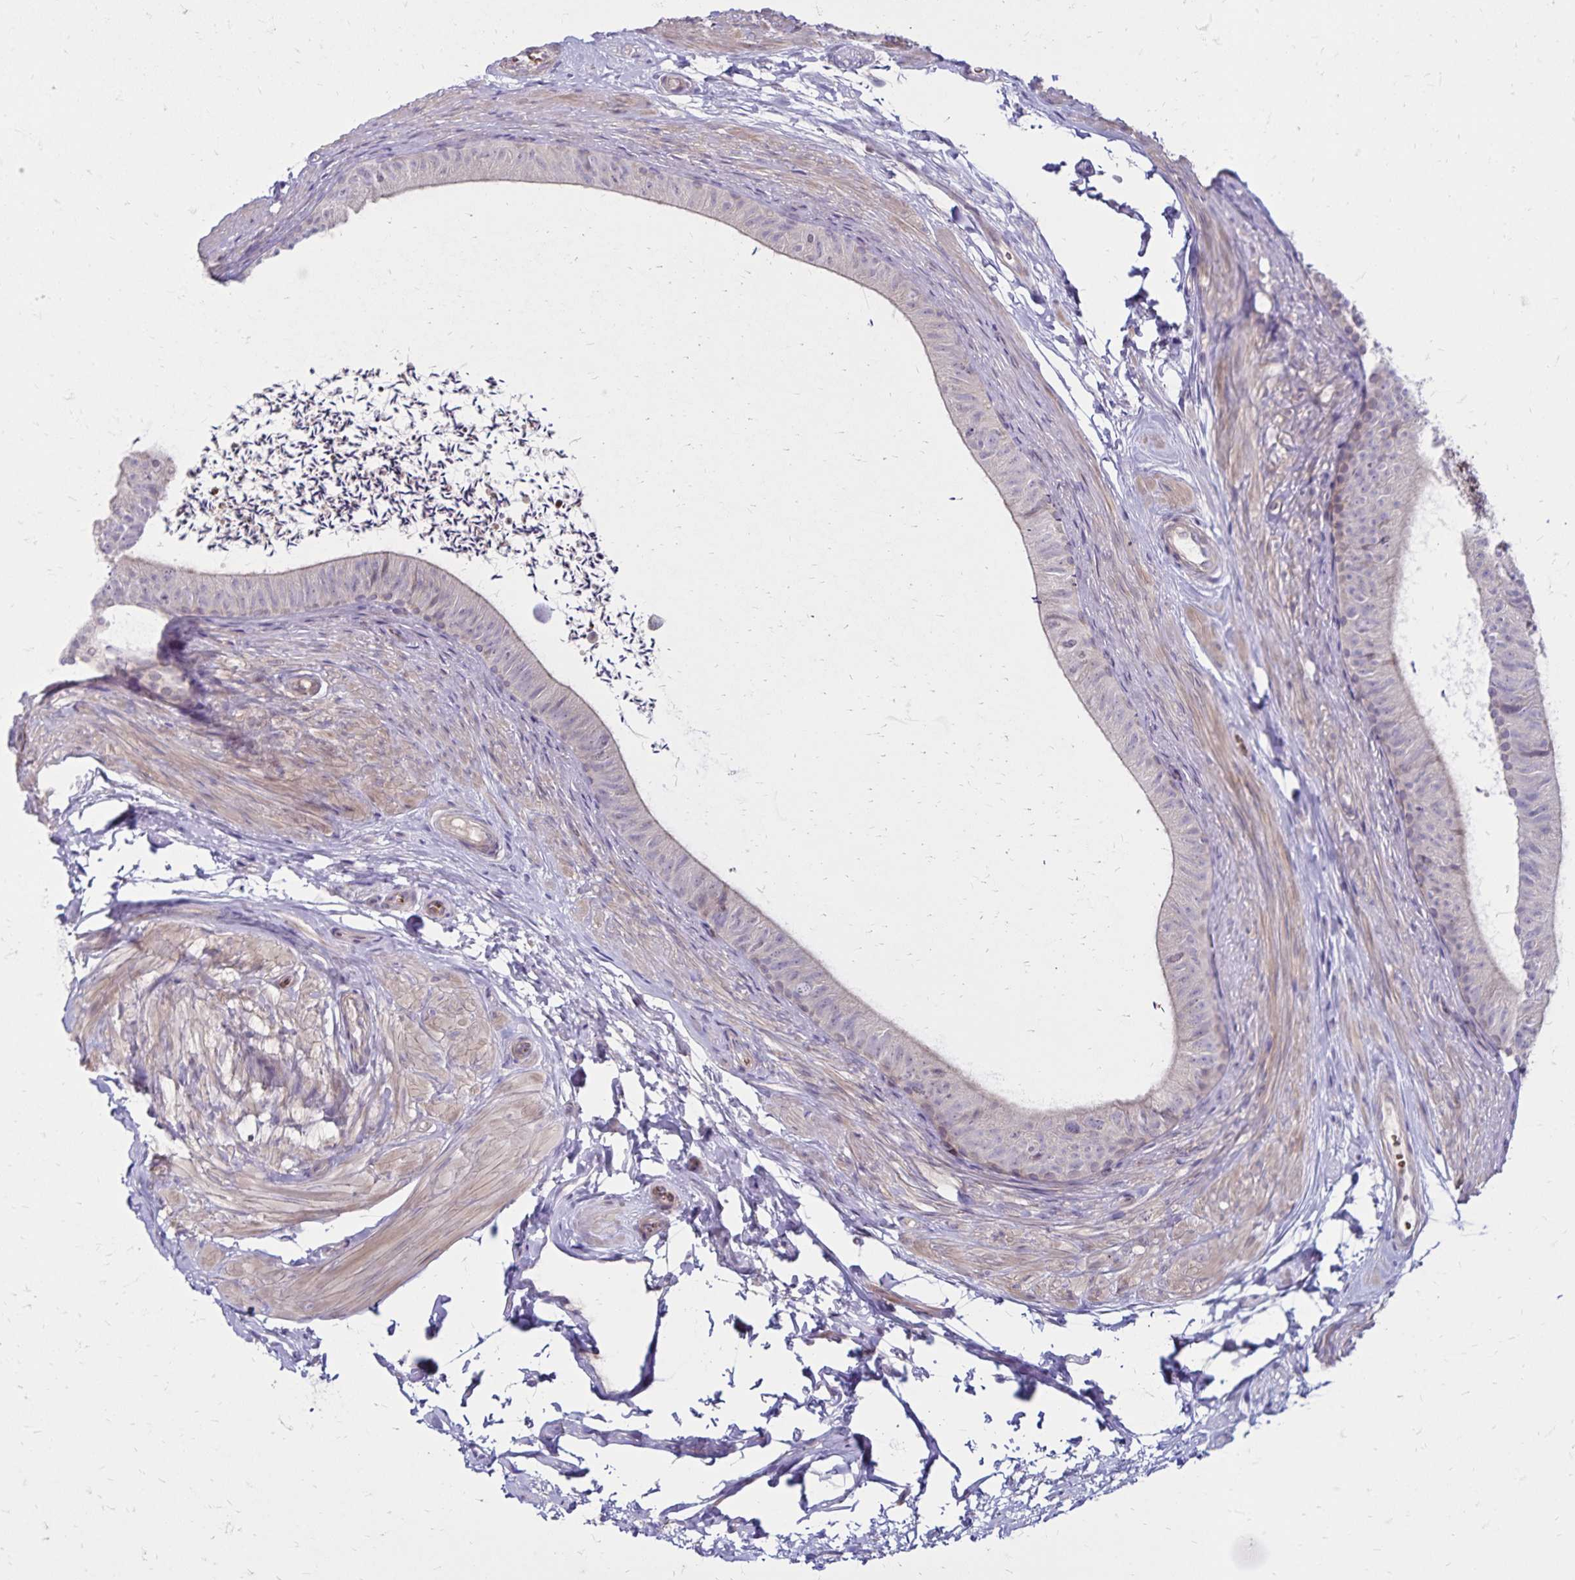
{"staining": {"intensity": "weak", "quantity": "<25%", "location": "cytoplasmic/membranous"}, "tissue": "epididymis", "cell_type": "Glandular cells", "image_type": "normal", "snomed": [{"axis": "morphology", "description": "Normal tissue, NOS"}, {"axis": "topography", "description": "Epididymis, spermatic cord, NOS"}, {"axis": "topography", "description": "Epididymis"}, {"axis": "topography", "description": "Peripheral nerve tissue"}], "caption": "Immunohistochemistry (IHC) histopathology image of benign epididymis stained for a protein (brown), which reveals no expression in glandular cells.", "gene": "FSD1", "patient": {"sex": "male", "age": 29}}